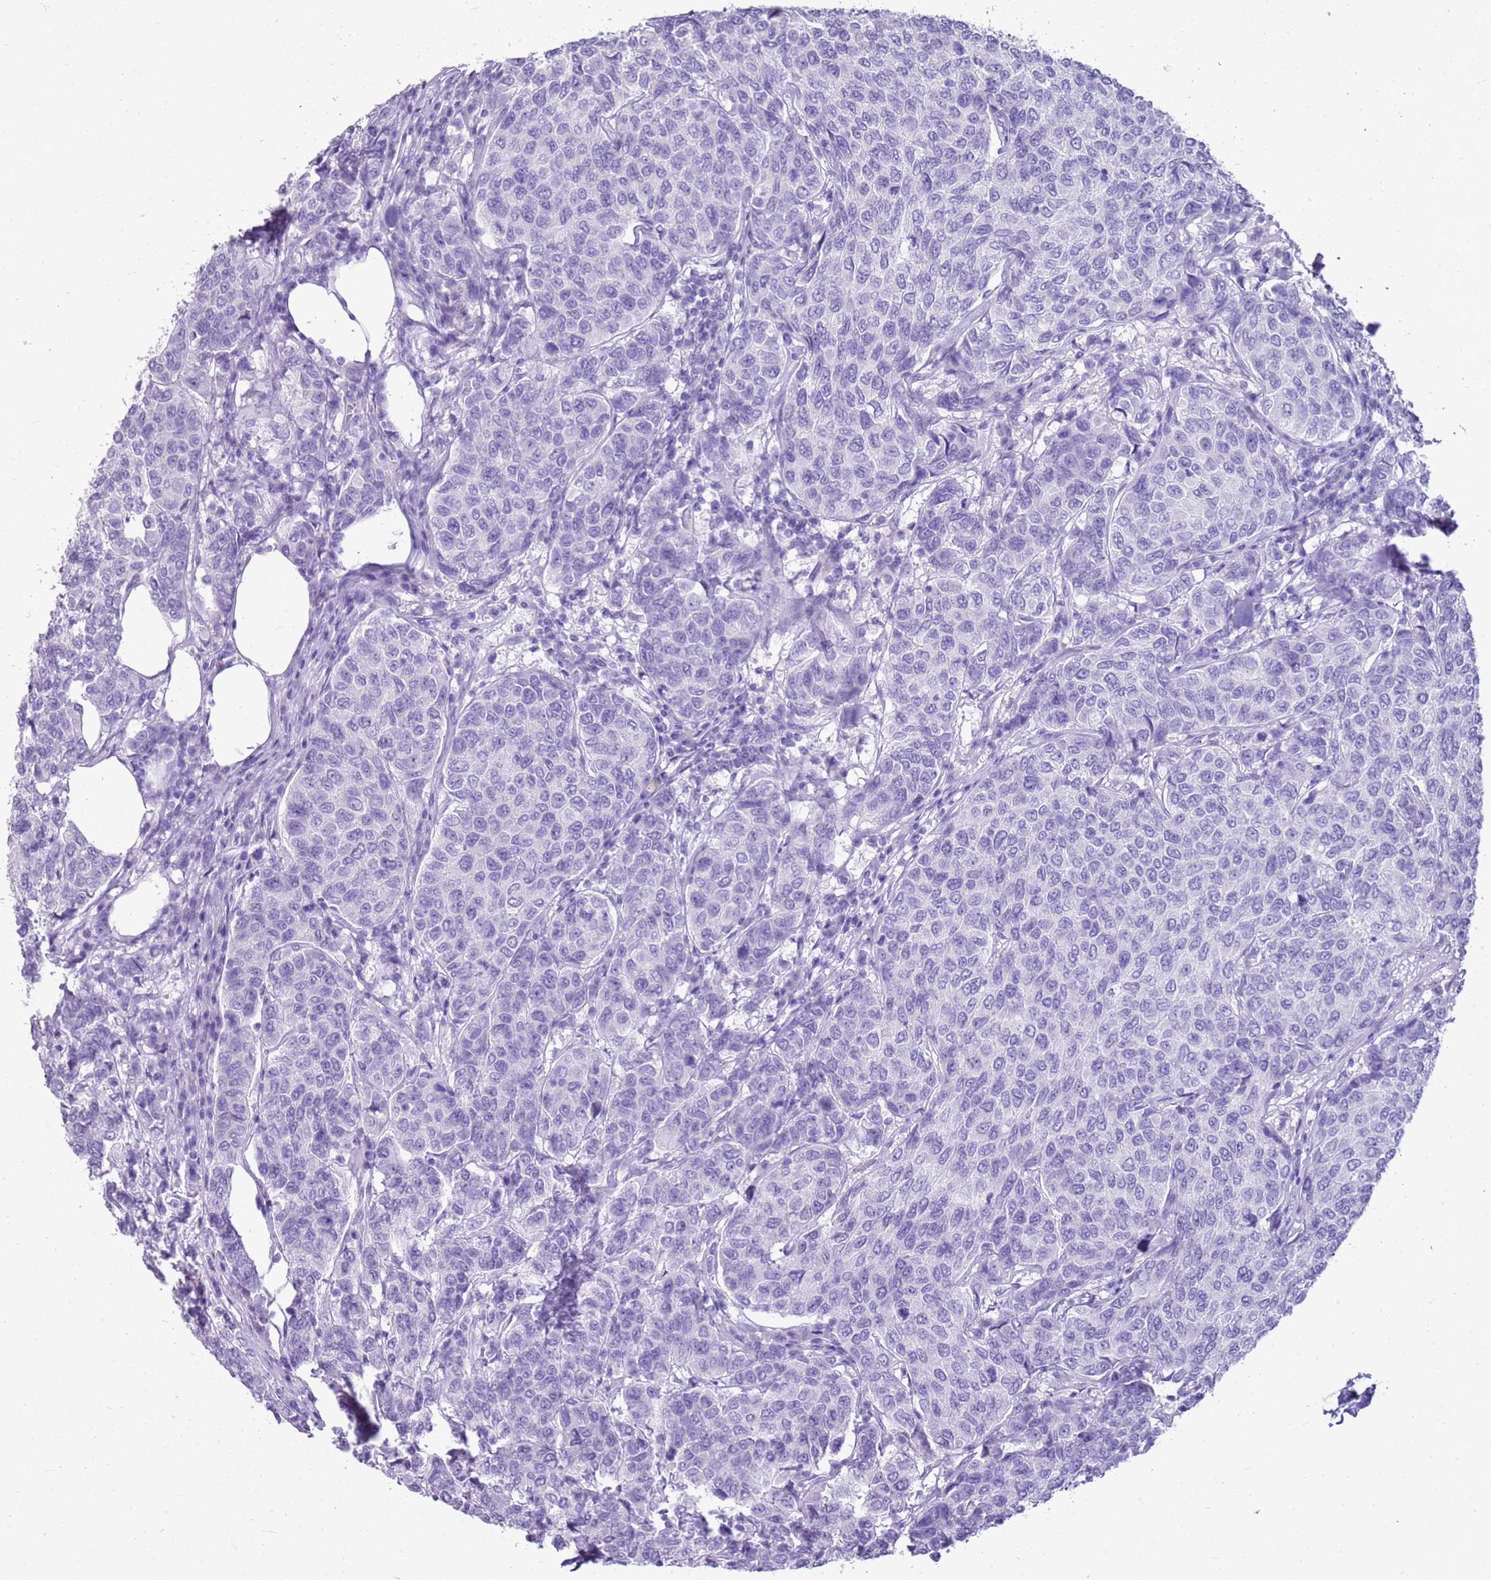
{"staining": {"intensity": "negative", "quantity": "none", "location": "none"}, "tissue": "breast cancer", "cell_type": "Tumor cells", "image_type": "cancer", "snomed": [{"axis": "morphology", "description": "Duct carcinoma"}, {"axis": "topography", "description": "Breast"}], "caption": "Micrograph shows no significant protein staining in tumor cells of invasive ductal carcinoma (breast).", "gene": "CA8", "patient": {"sex": "female", "age": 55}}